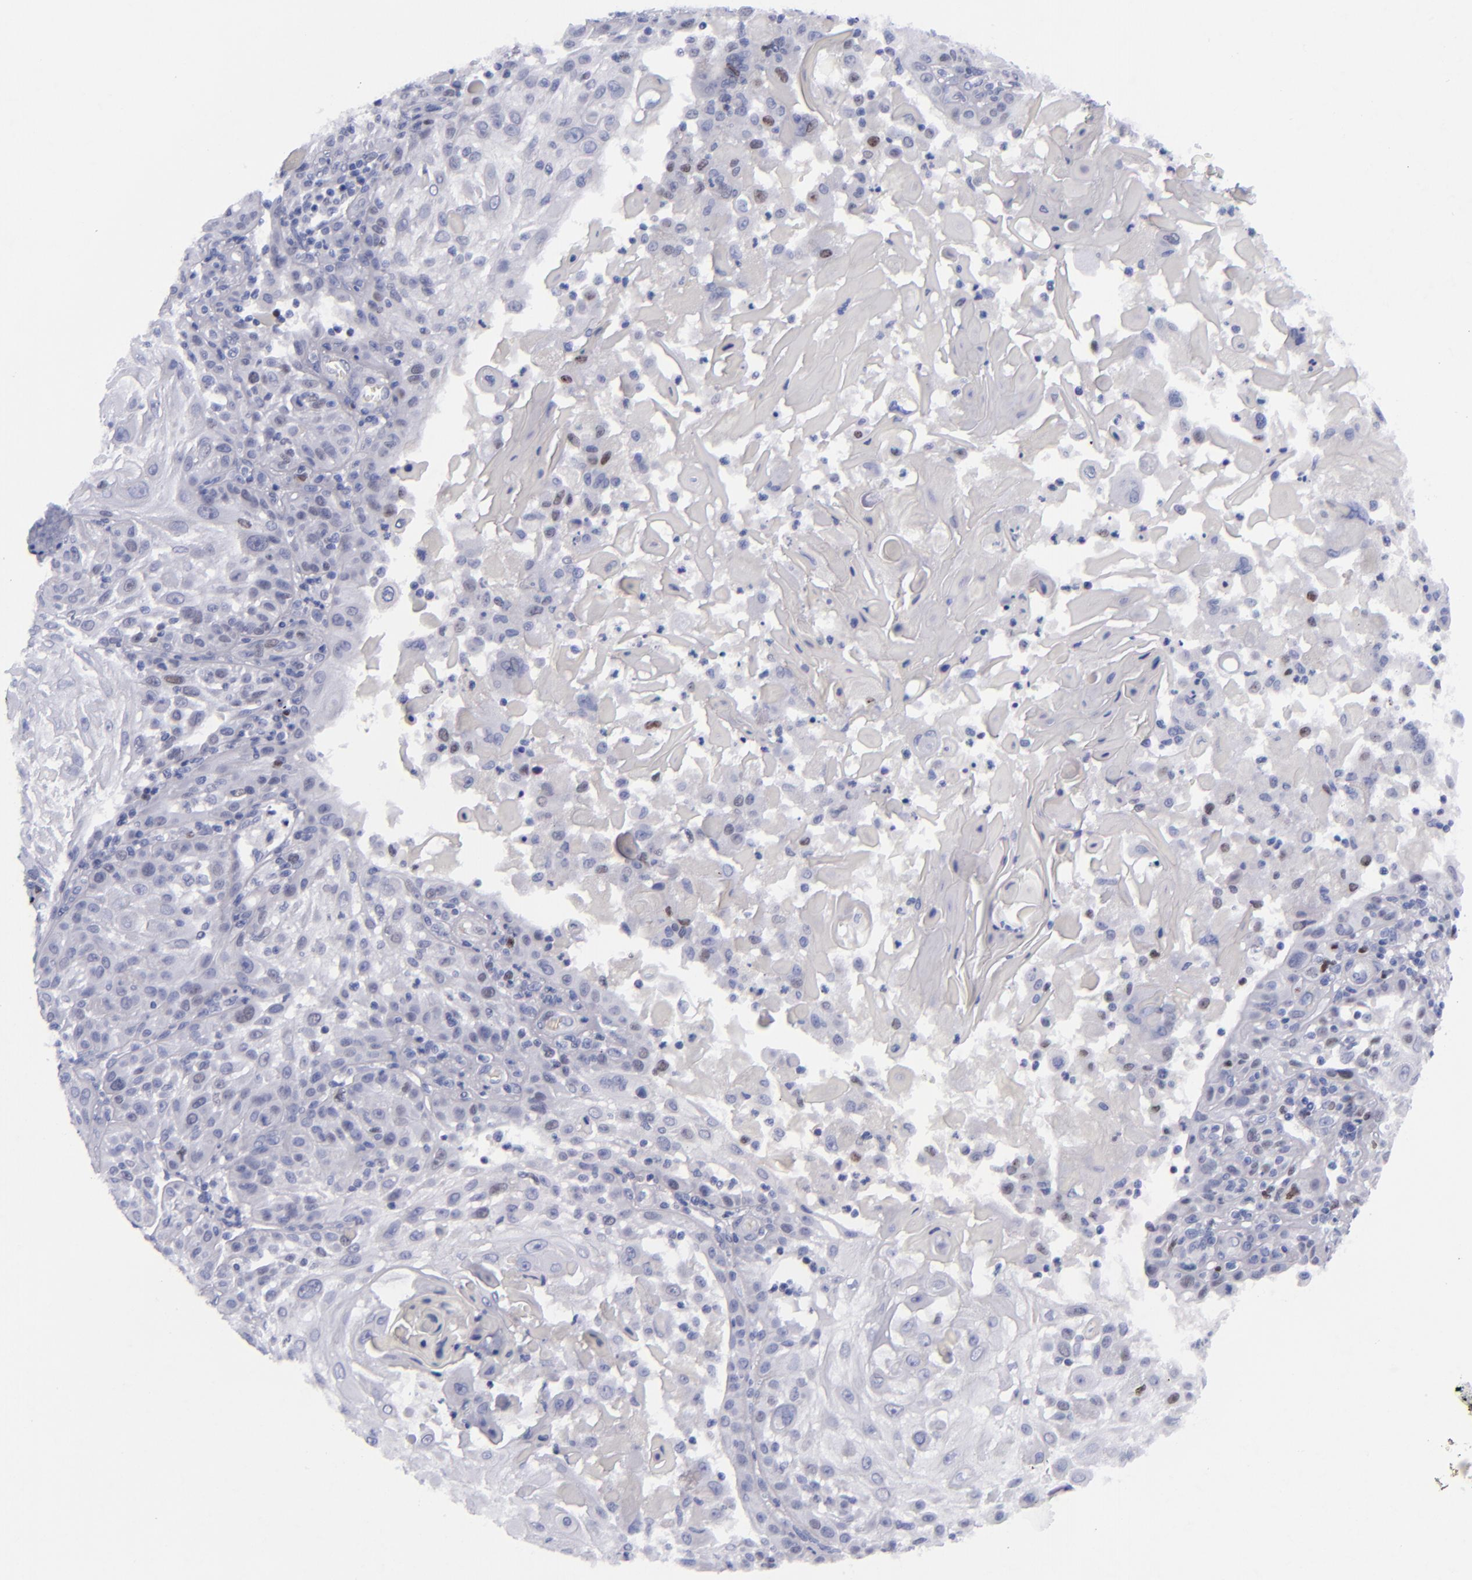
{"staining": {"intensity": "strong", "quantity": "<25%", "location": "nuclear"}, "tissue": "skin cancer", "cell_type": "Tumor cells", "image_type": "cancer", "snomed": [{"axis": "morphology", "description": "Squamous cell carcinoma, NOS"}, {"axis": "topography", "description": "Skin"}], "caption": "Approximately <25% of tumor cells in human skin squamous cell carcinoma demonstrate strong nuclear protein expression as visualized by brown immunohistochemical staining.", "gene": "MCM7", "patient": {"sex": "female", "age": 89}}